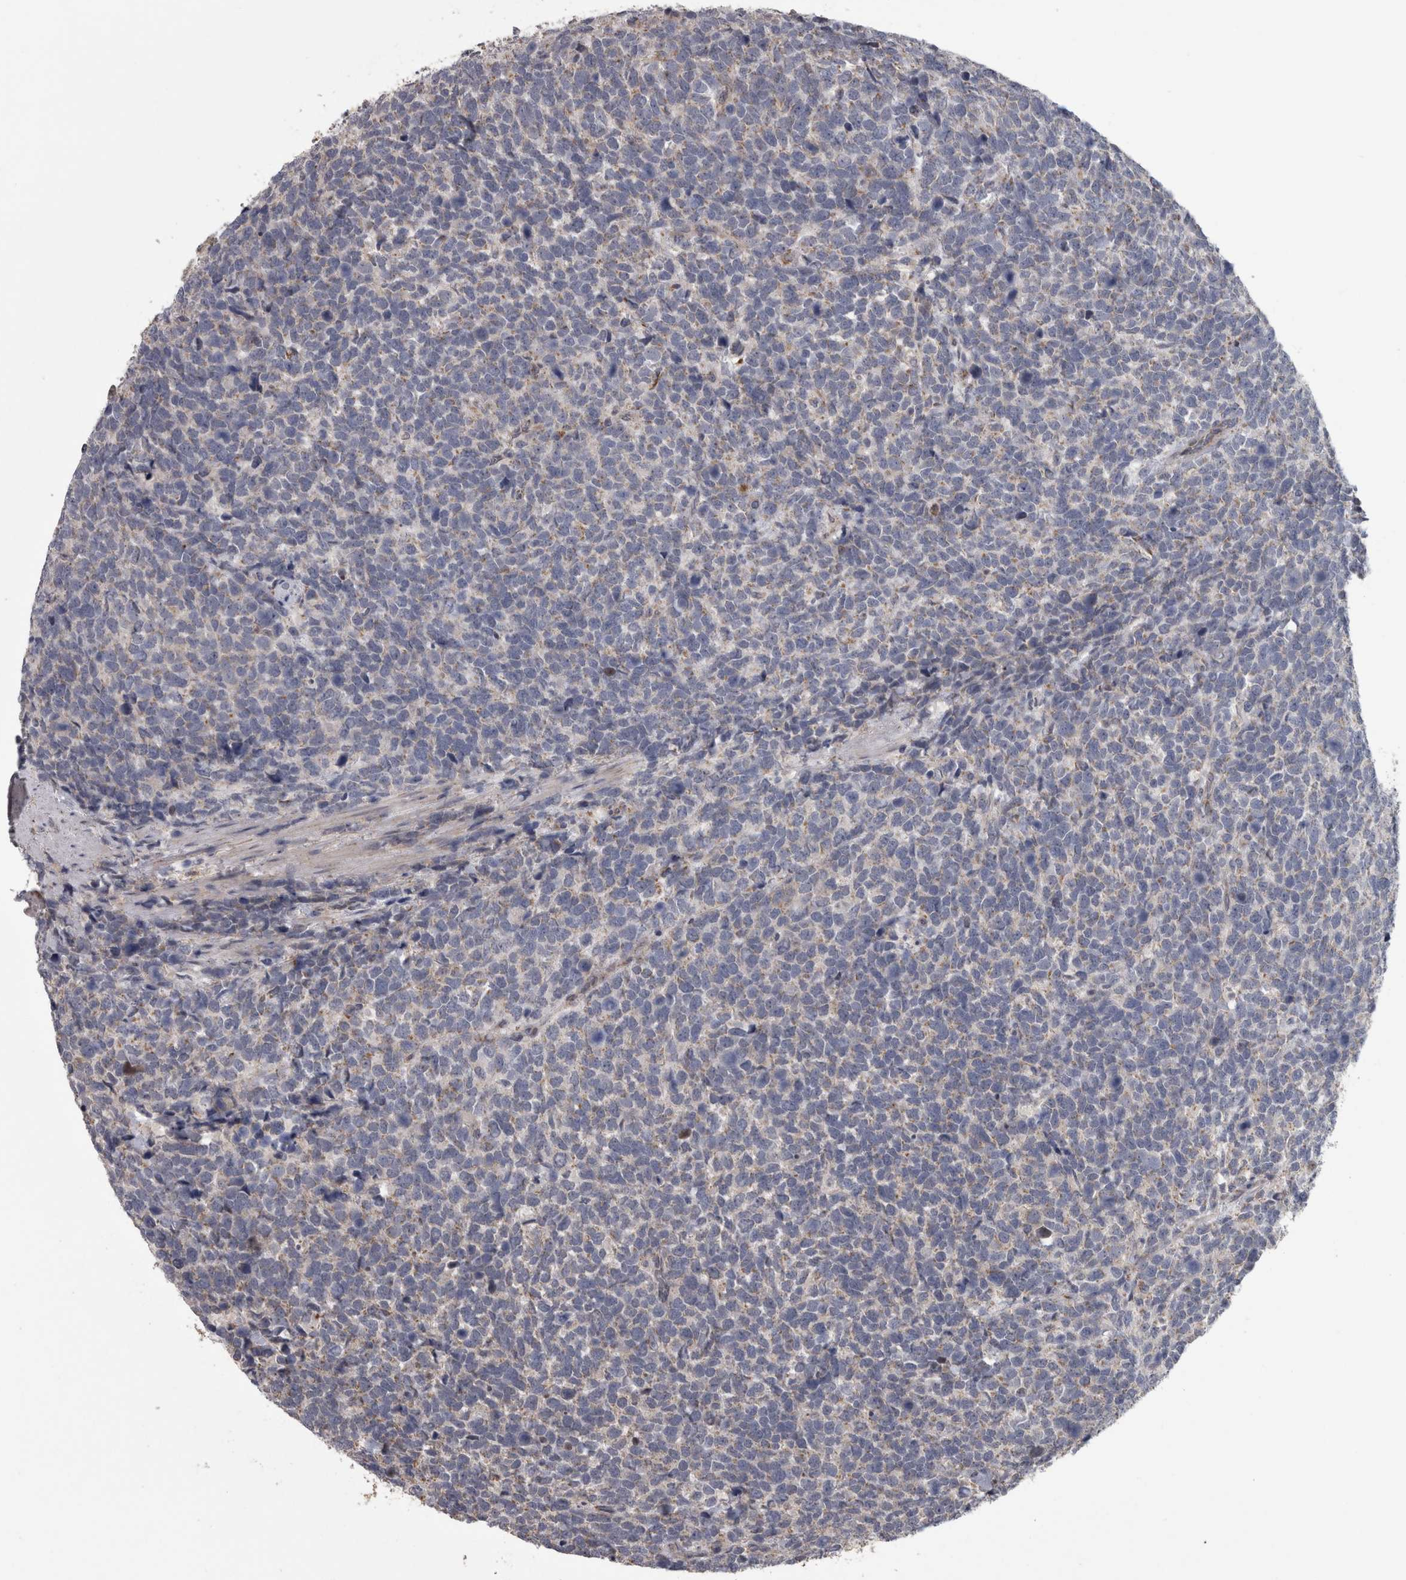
{"staining": {"intensity": "negative", "quantity": "none", "location": "none"}, "tissue": "urothelial cancer", "cell_type": "Tumor cells", "image_type": "cancer", "snomed": [{"axis": "morphology", "description": "Urothelial carcinoma, High grade"}, {"axis": "topography", "description": "Urinary bladder"}], "caption": "Human urothelial cancer stained for a protein using immunohistochemistry (IHC) exhibits no staining in tumor cells.", "gene": "DBT", "patient": {"sex": "female", "age": 82}}